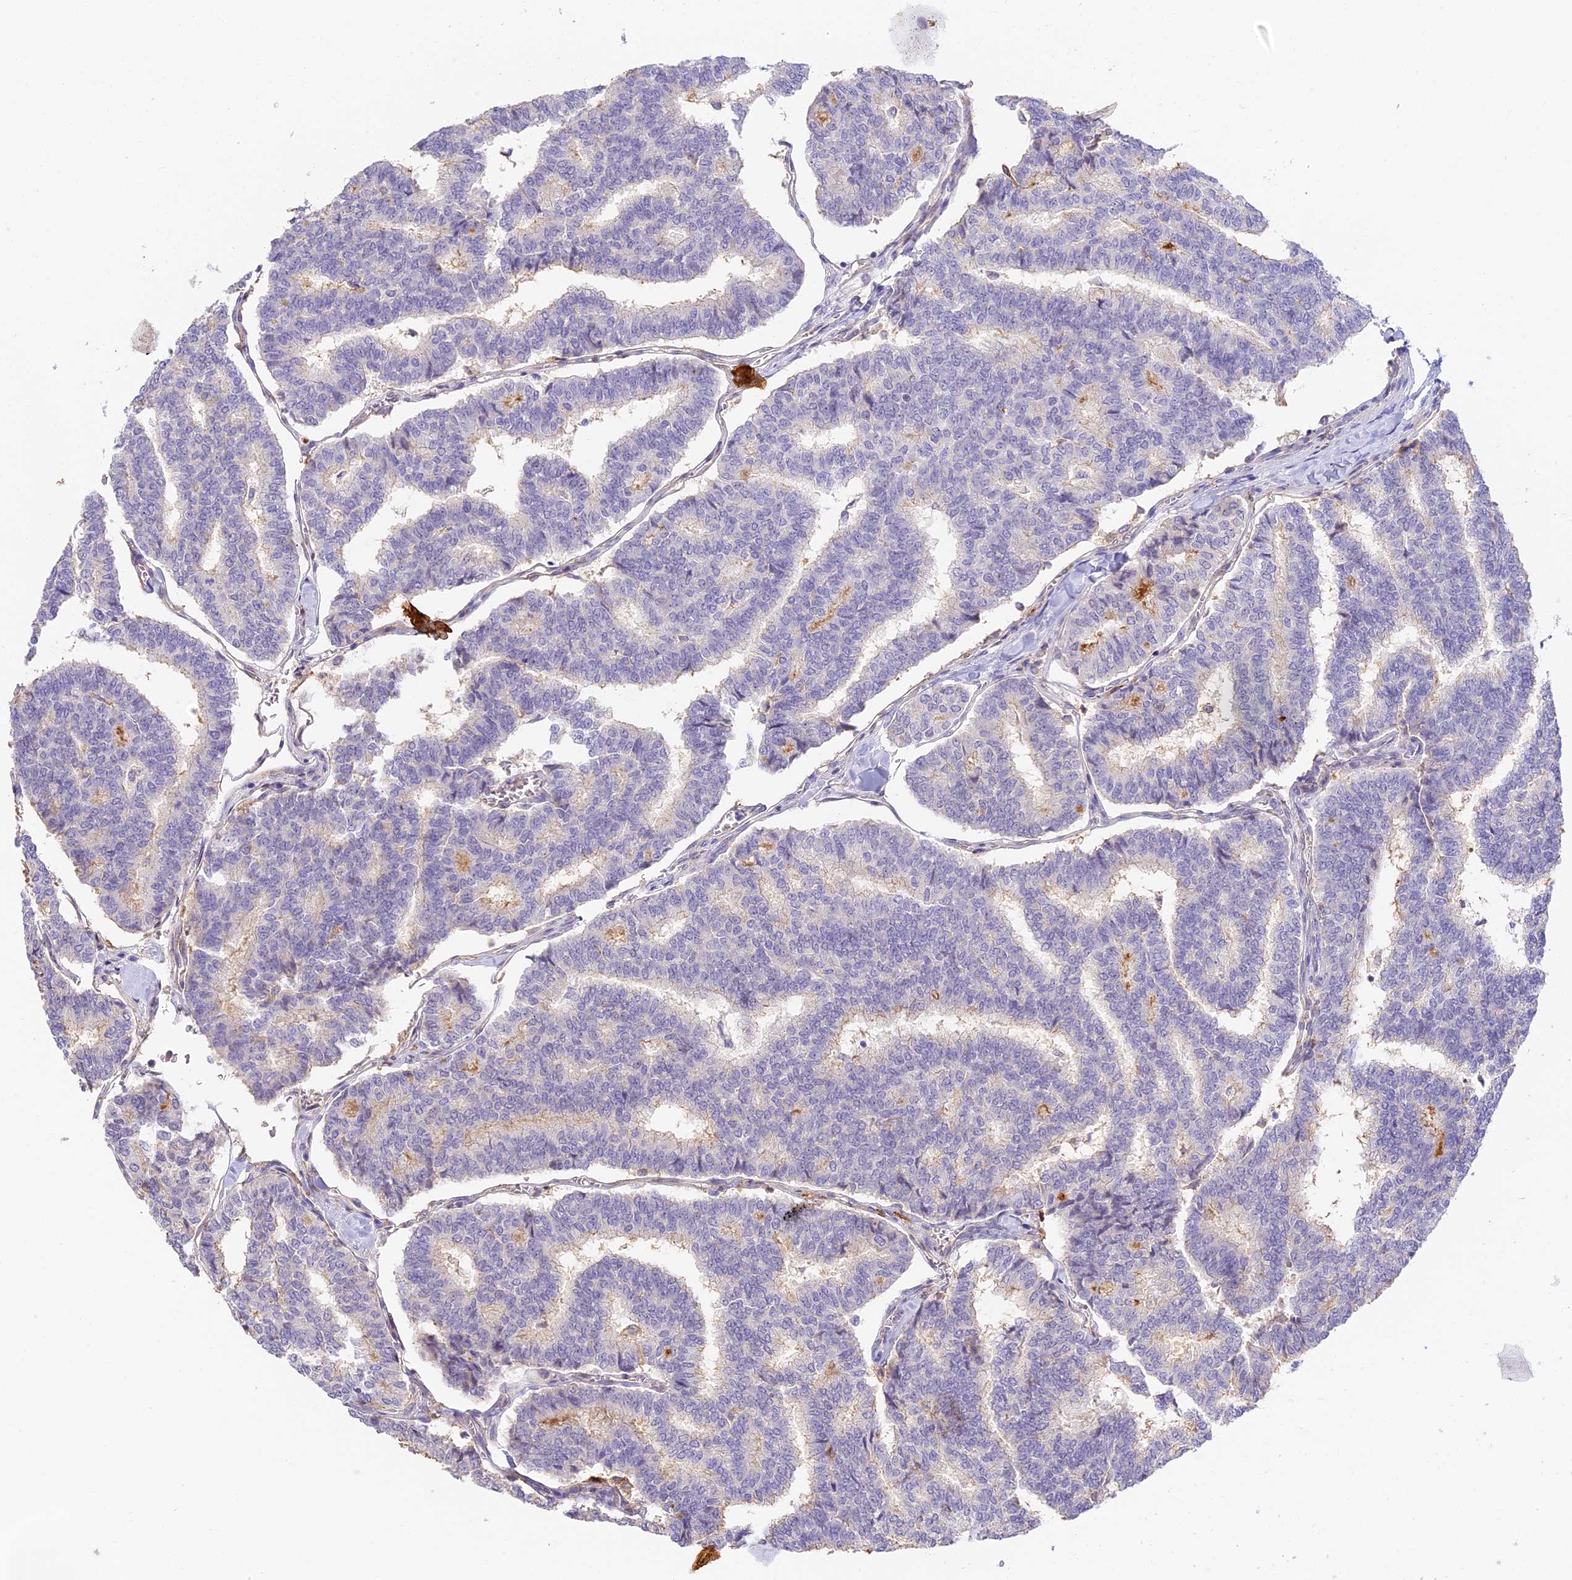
{"staining": {"intensity": "negative", "quantity": "none", "location": "none"}, "tissue": "thyroid cancer", "cell_type": "Tumor cells", "image_type": "cancer", "snomed": [{"axis": "morphology", "description": "Papillary adenocarcinoma, NOS"}, {"axis": "topography", "description": "Thyroid gland"}], "caption": "The immunohistochemistry (IHC) histopathology image has no significant expression in tumor cells of papillary adenocarcinoma (thyroid) tissue.", "gene": "NOD2", "patient": {"sex": "female", "age": 35}}